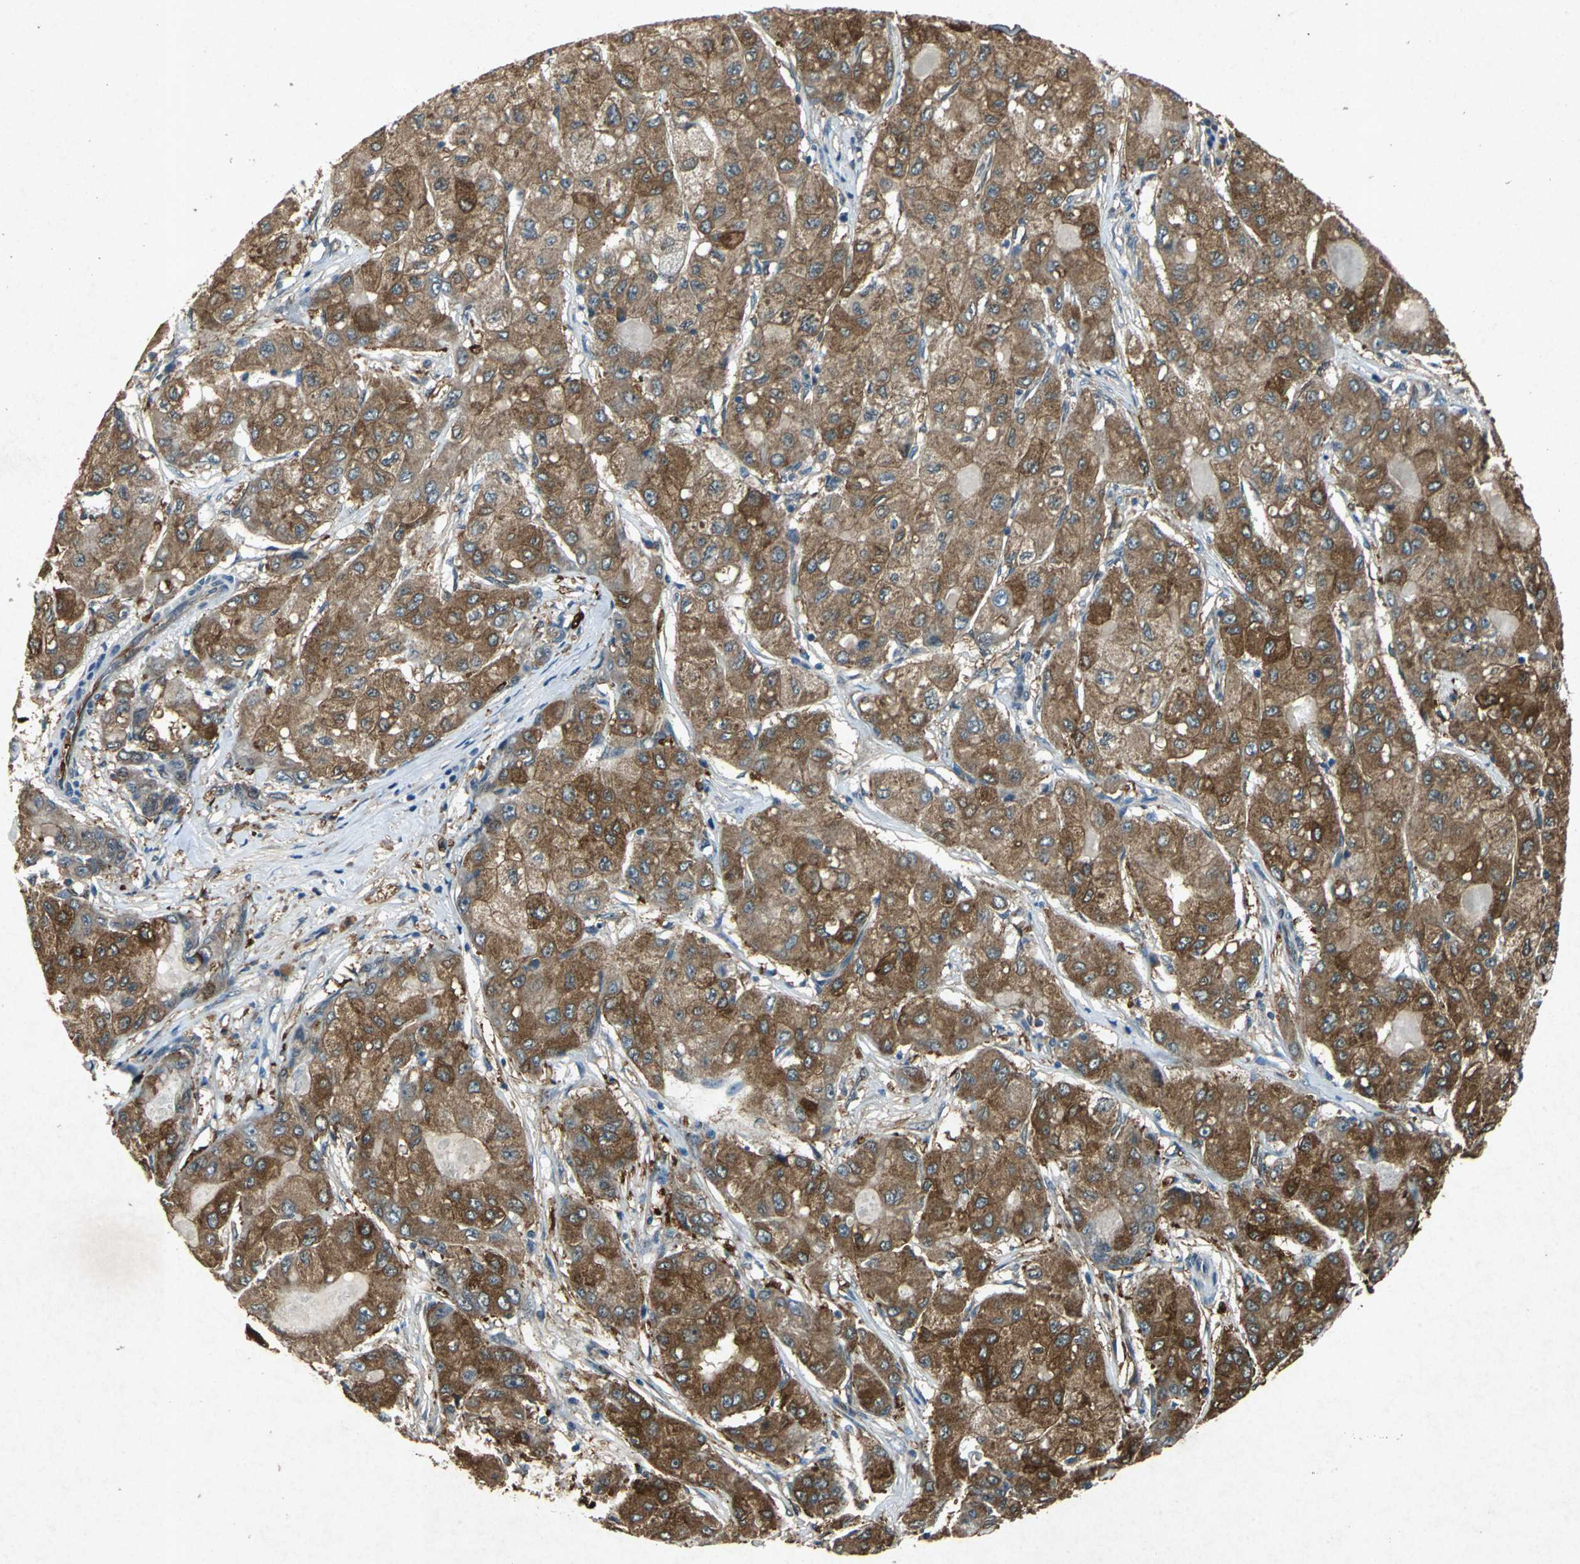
{"staining": {"intensity": "moderate", "quantity": ">75%", "location": "cytoplasmic/membranous"}, "tissue": "liver cancer", "cell_type": "Tumor cells", "image_type": "cancer", "snomed": [{"axis": "morphology", "description": "Carcinoma, Hepatocellular, NOS"}, {"axis": "topography", "description": "Liver"}], "caption": "Tumor cells display medium levels of moderate cytoplasmic/membranous expression in approximately >75% of cells in liver hepatocellular carcinoma. (DAB IHC with brightfield microscopy, high magnification).", "gene": "HSP90AB1", "patient": {"sex": "male", "age": 80}}